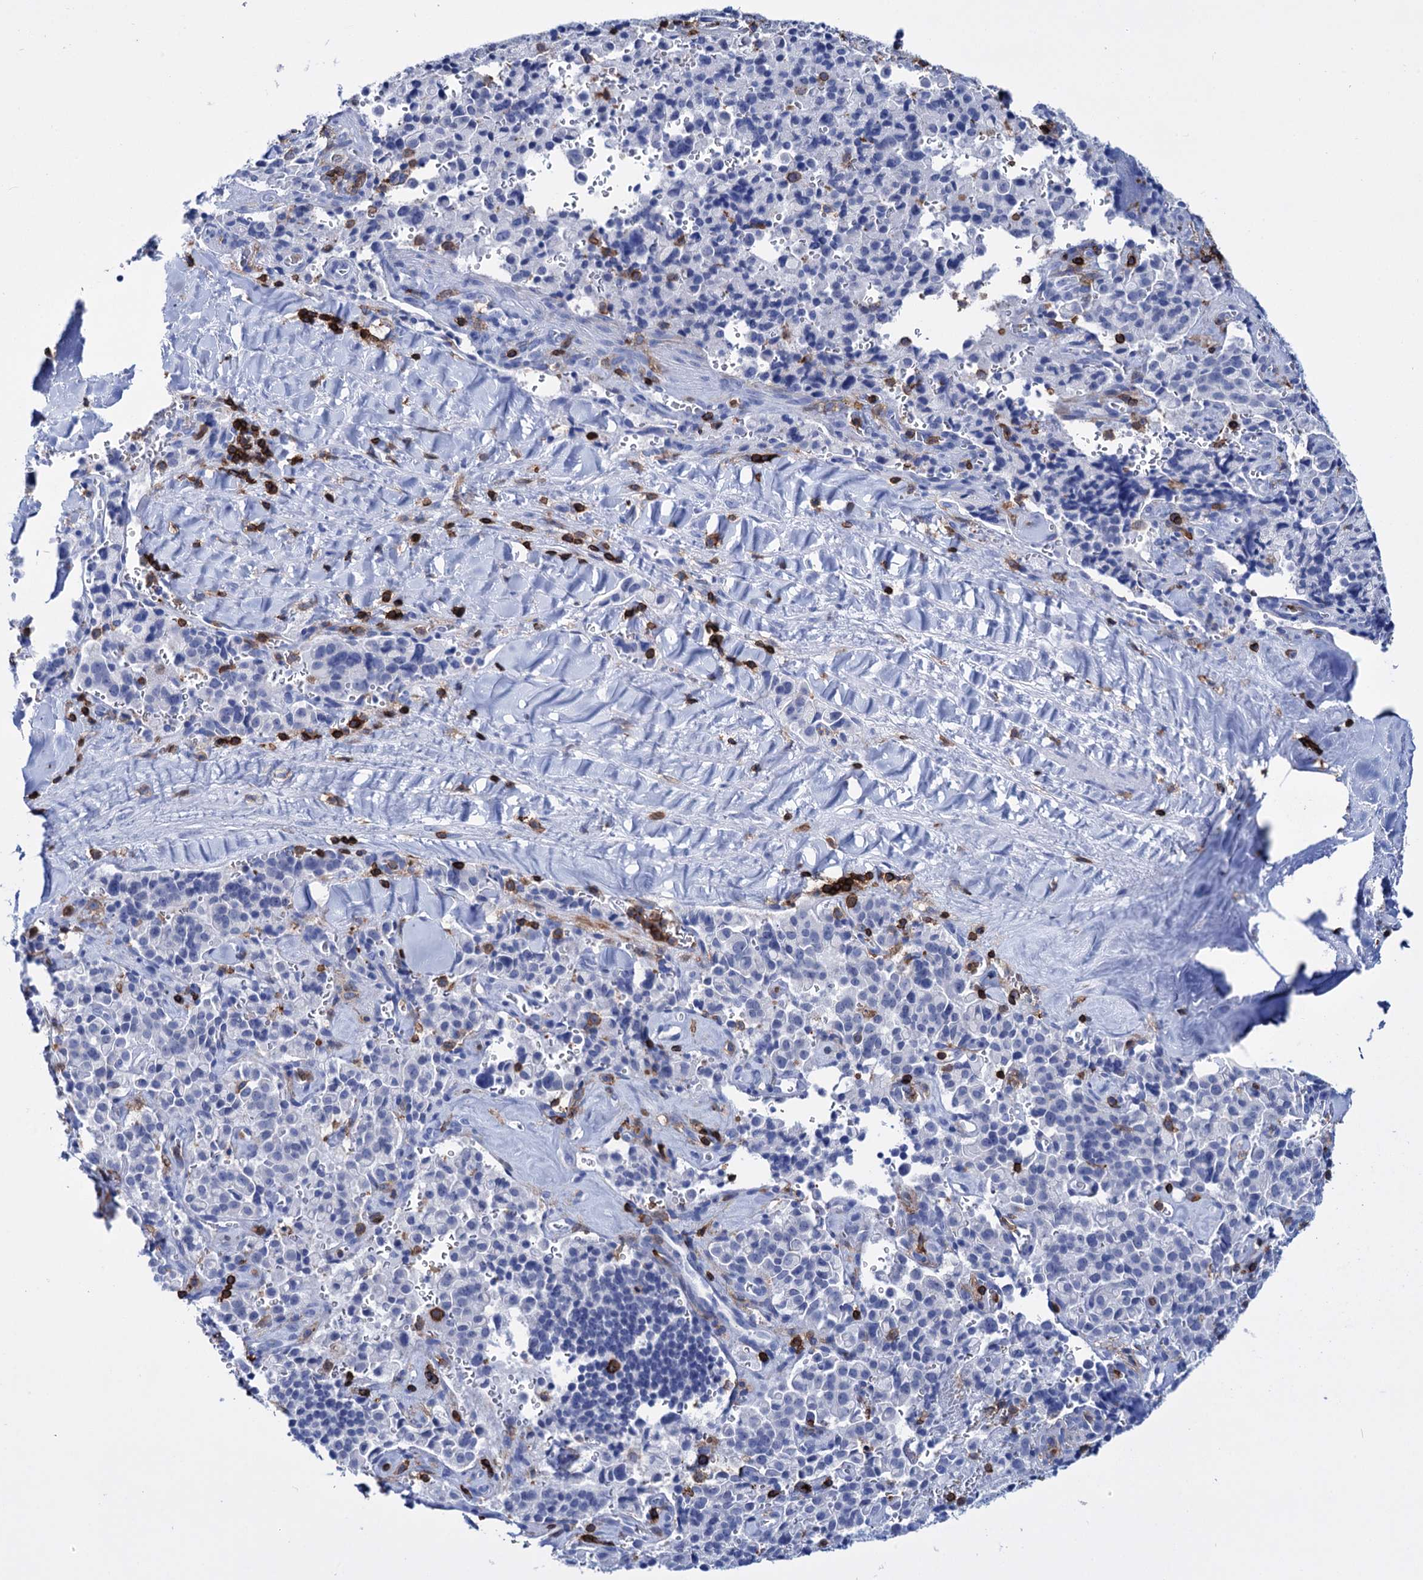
{"staining": {"intensity": "negative", "quantity": "none", "location": "none"}, "tissue": "pancreatic cancer", "cell_type": "Tumor cells", "image_type": "cancer", "snomed": [{"axis": "morphology", "description": "Adenocarcinoma, NOS"}, {"axis": "topography", "description": "Pancreas"}], "caption": "Pancreatic cancer (adenocarcinoma) was stained to show a protein in brown. There is no significant positivity in tumor cells.", "gene": "DEF6", "patient": {"sex": "male", "age": 65}}